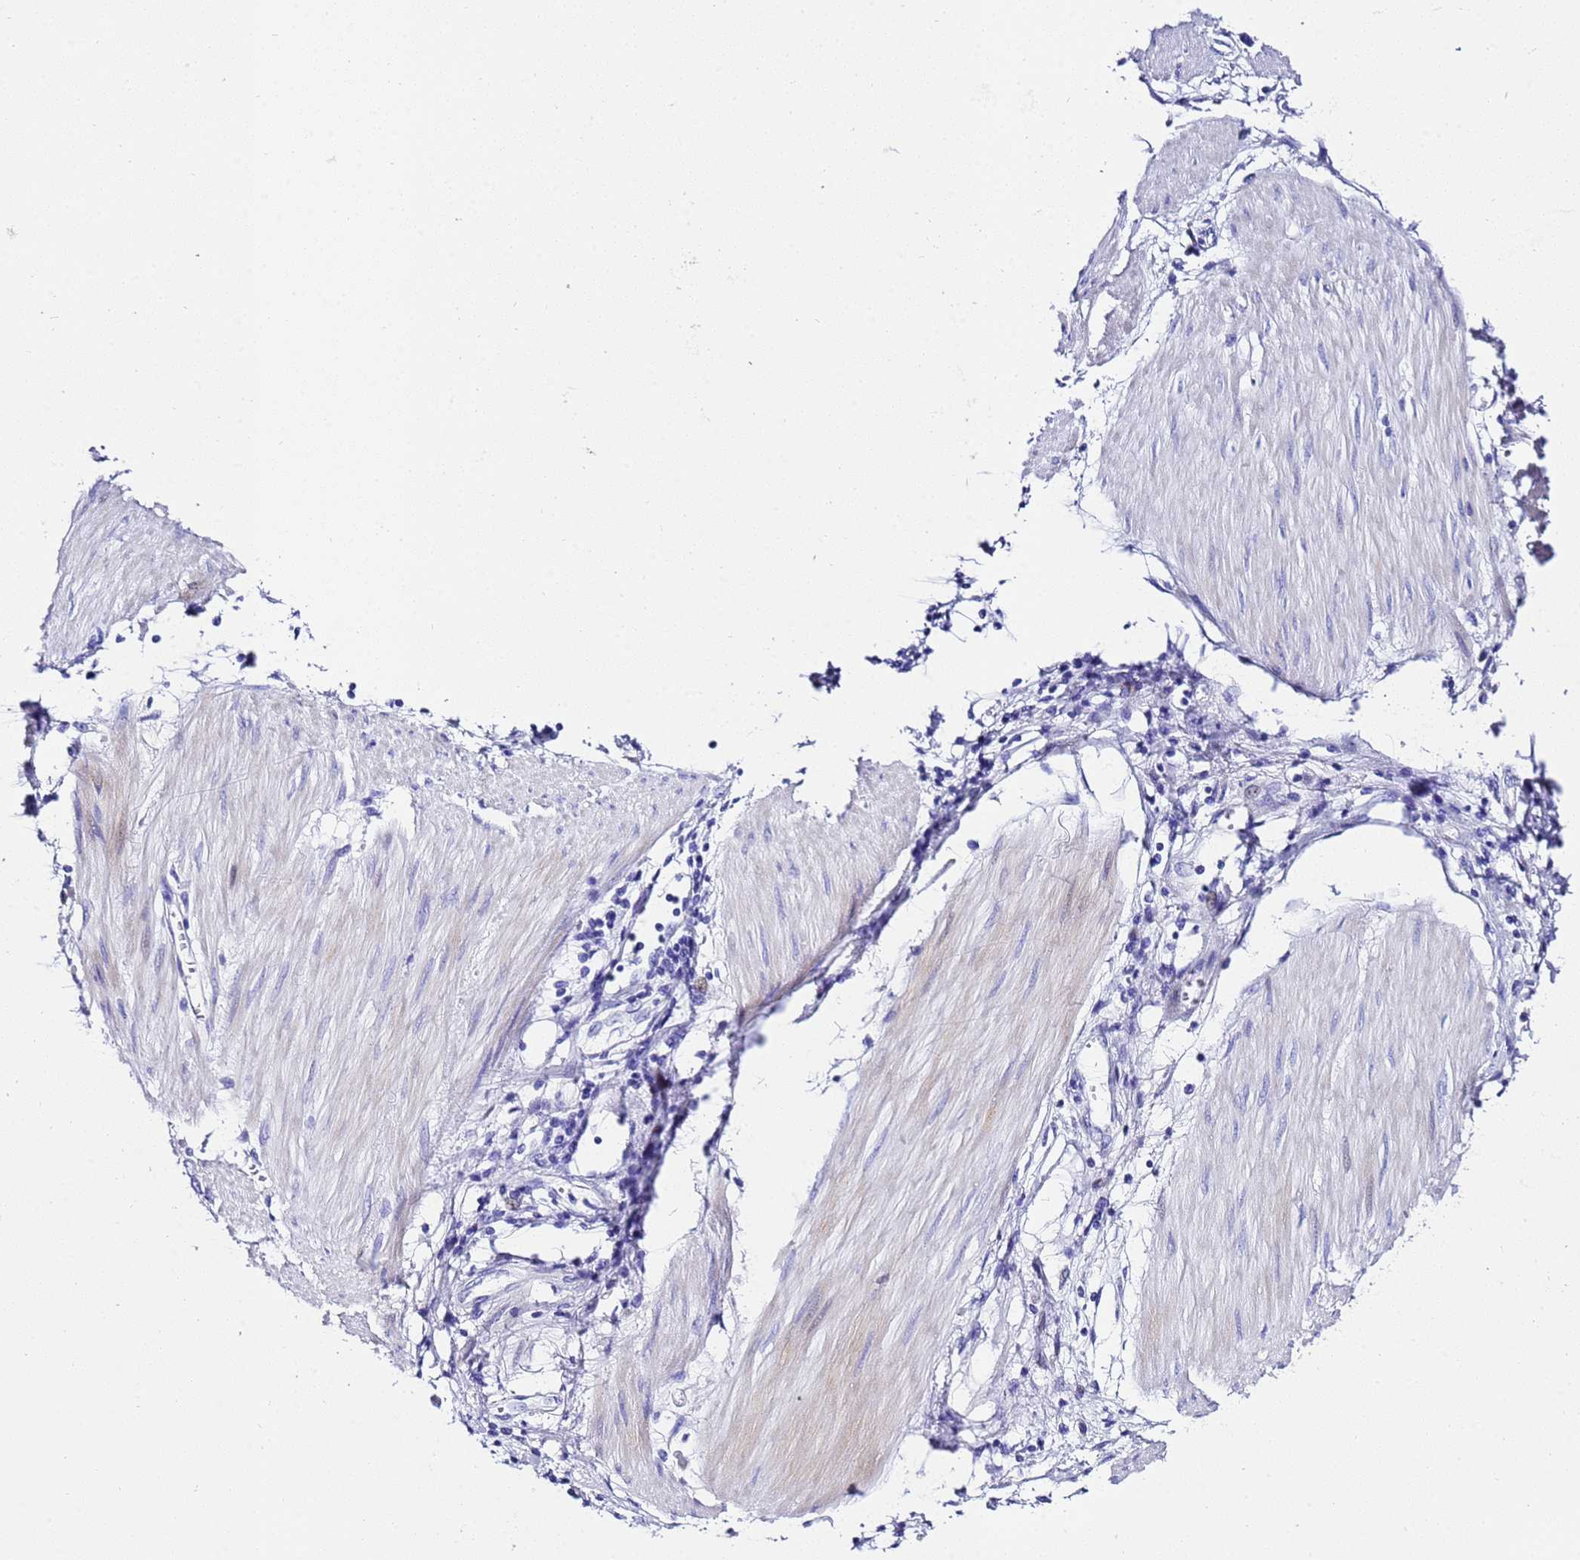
{"staining": {"intensity": "negative", "quantity": "none", "location": "none"}, "tissue": "stomach cancer", "cell_type": "Tumor cells", "image_type": "cancer", "snomed": [{"axis": "morphology", "description": "Adenocarcinoma, NOS"}, {"axis": "topography", "description": "Stomach"}], "caption": "A histopathology image of human stomach cancer is negative for staining in tumor cells. Nuclei are stained in blue.", "gene": "UGT2B10", "patient": {"sex": "female", "age": 76}}